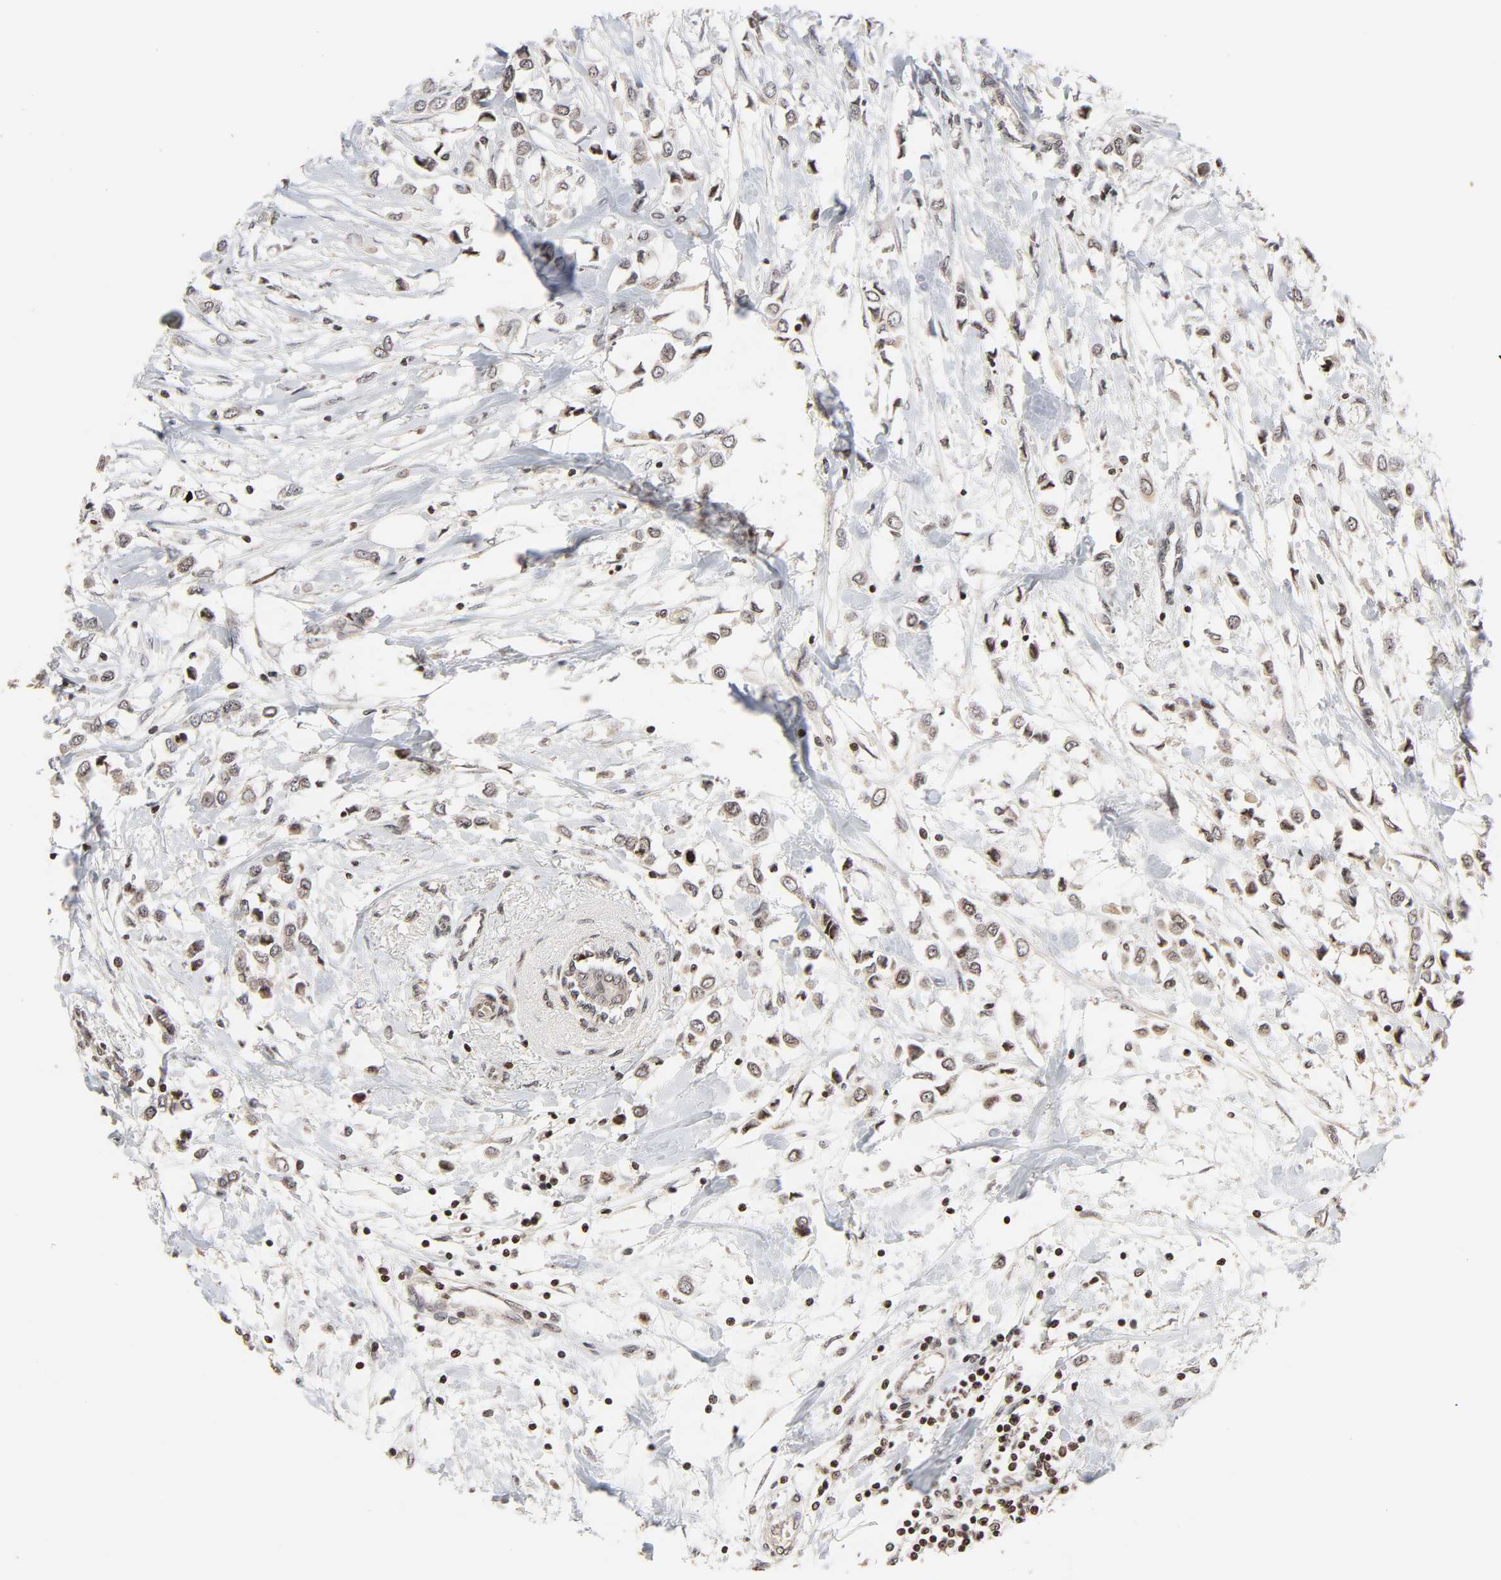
{"staining": {"intensity": "weak", "quantity": ">75%", "location": "cytoplasmic/membranous"}, "tissue": "breast cancer", "cell_type": "Tumor cells", "image_type": "cancer", "snomed": [{"axis": "morphology", "description": "Lobular carcinoma"}, {"axis": "topography", "description": "Breast"}], "caption": "A high-resolution micrograph shows IHC staining of lobular carcinoma (breast), which demonstrates weak cytoplasmic/membranous expression in about >75% of tumor cells. The protein of interest is stained brown, and the nuclei are stained in blue (DAB IHC with brightfield microscopy, high magnification).", "gene": "ZNF473", "patient": {"sex": "female", "age": 51}}